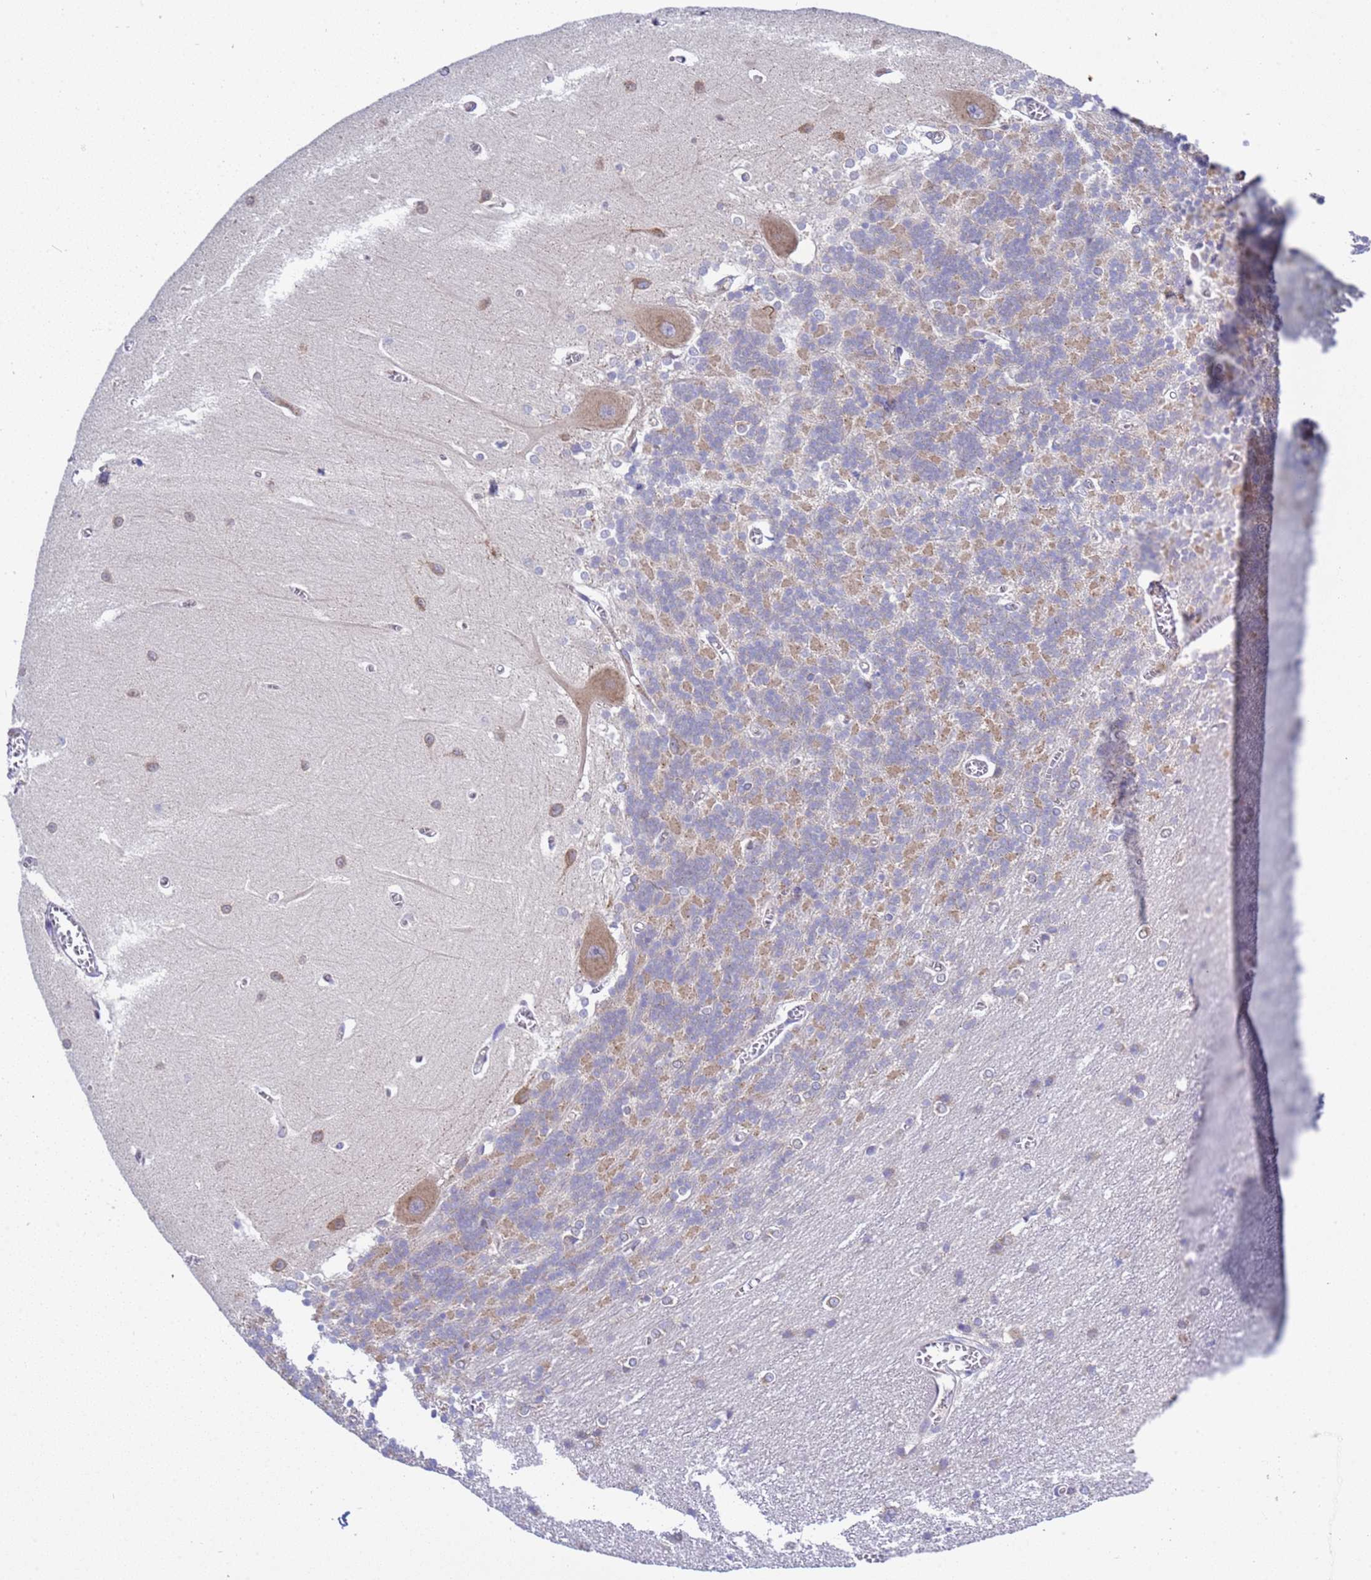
{"staining": {"intensity": "negative", "quantity": "none", "location": "none"}, "tissue": "cerebellum", "cell_type": "Cells in granular layer", "image_type": "normal", "snomed": [{"axis": "morphology", "description": "Normal tissue, NOS"}, {"axis": "topography", "description": "Cerebellum"}], "caption": "High power microscopy image of an immunohistochemistry image of unremarkable cerebellum, revealing no significant positivity in cells in granular layer.", "gene": "RC3H2", "patient": {"sex": "male", "age": 37}}